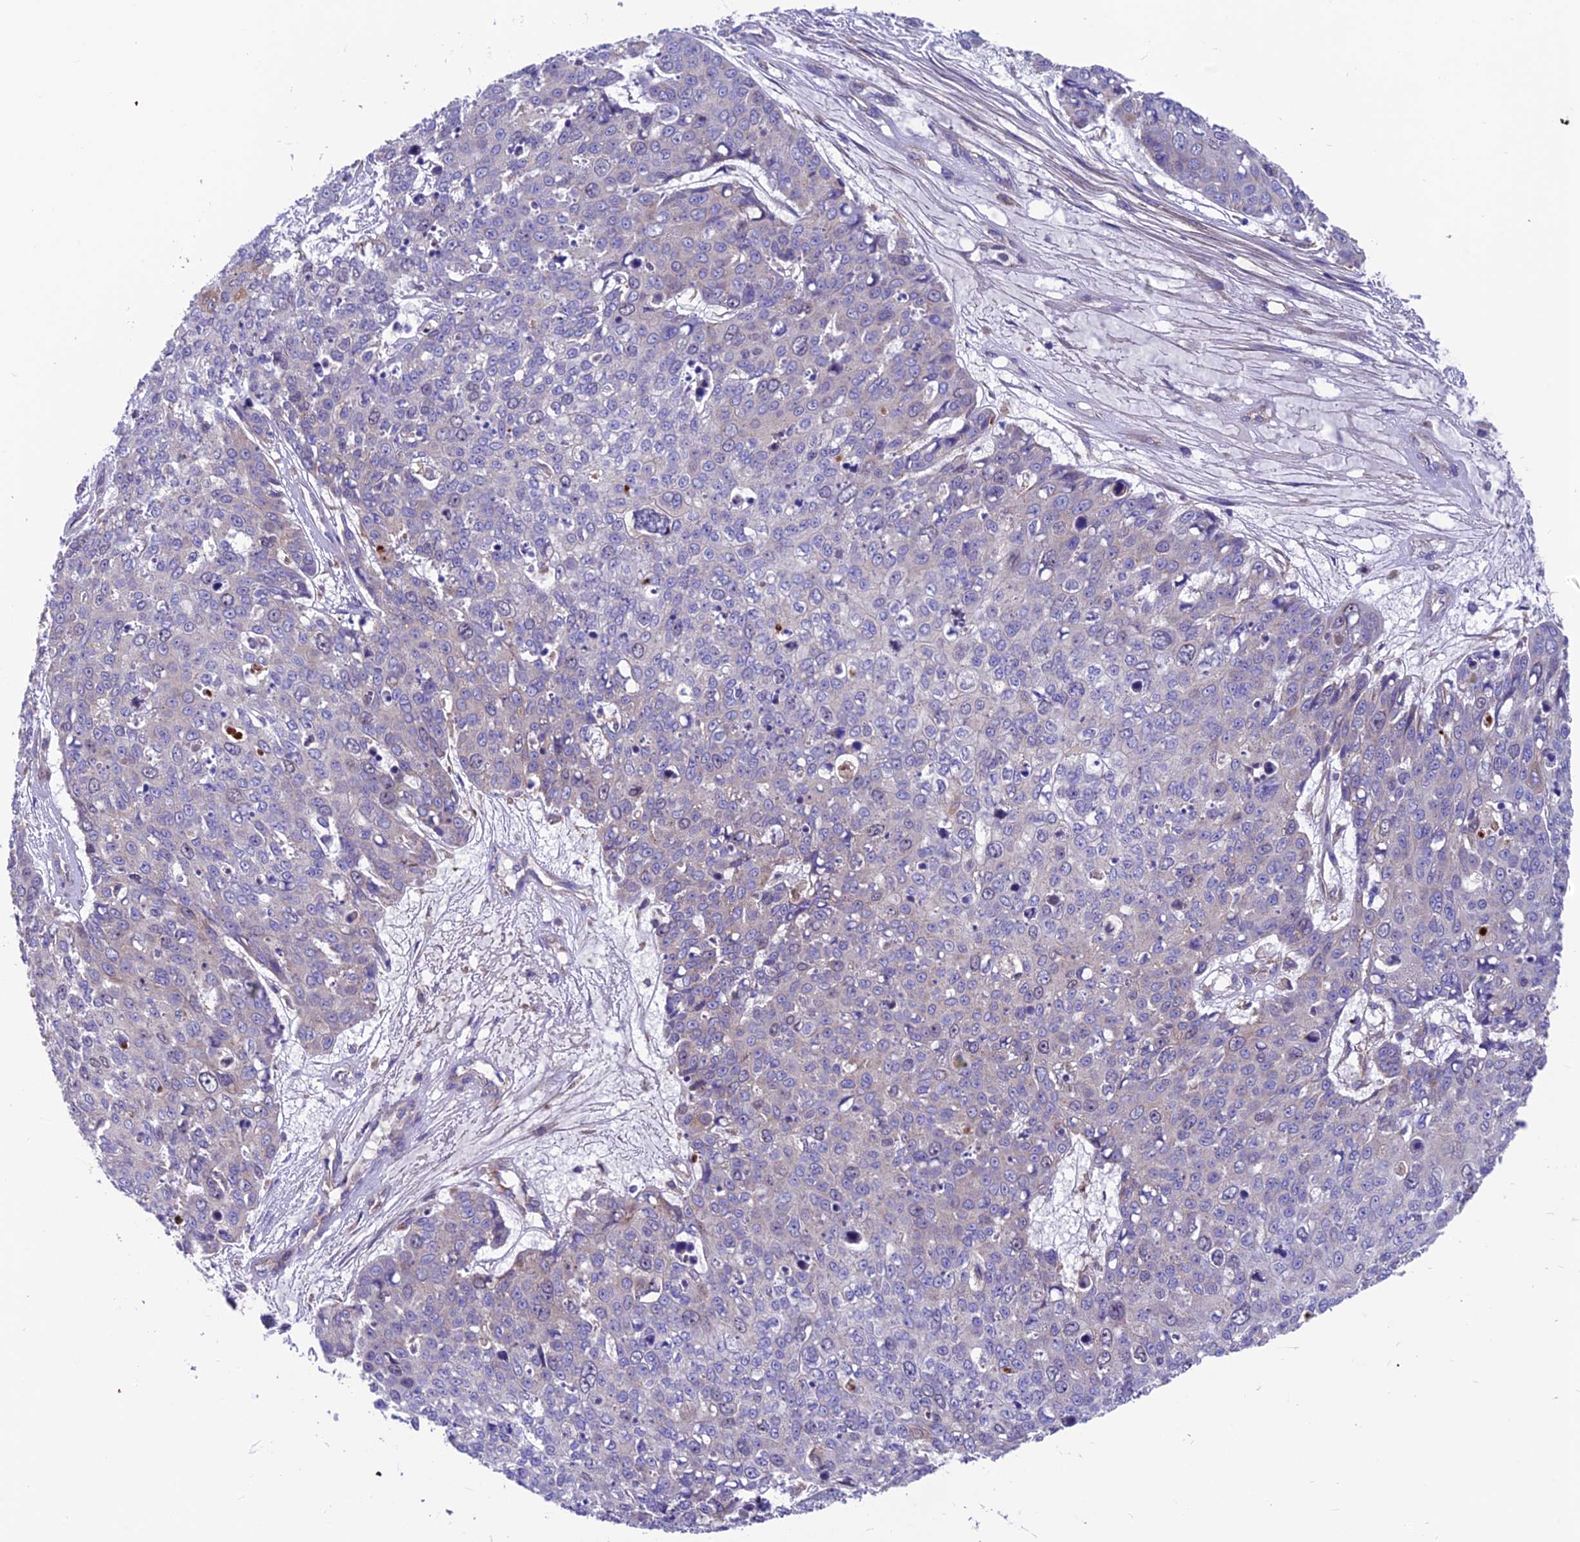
{"staining": {"intensity": "negative", "quantity": "none", "location": "none"}, "tissue": "skin cancer", "cell_type": "Tumor cells", "image_type": "cancer", "snomed": [{"axis": "morphology", "description": "Squamous cell carcinoma, NOS"}, {"axis": "topography", "description": "Skin"}], "caption": "Tumor cells show no significant protein expression in skin cancer.", "gene": "VPS16", "patient": {"sex": "male", "age": 71}}